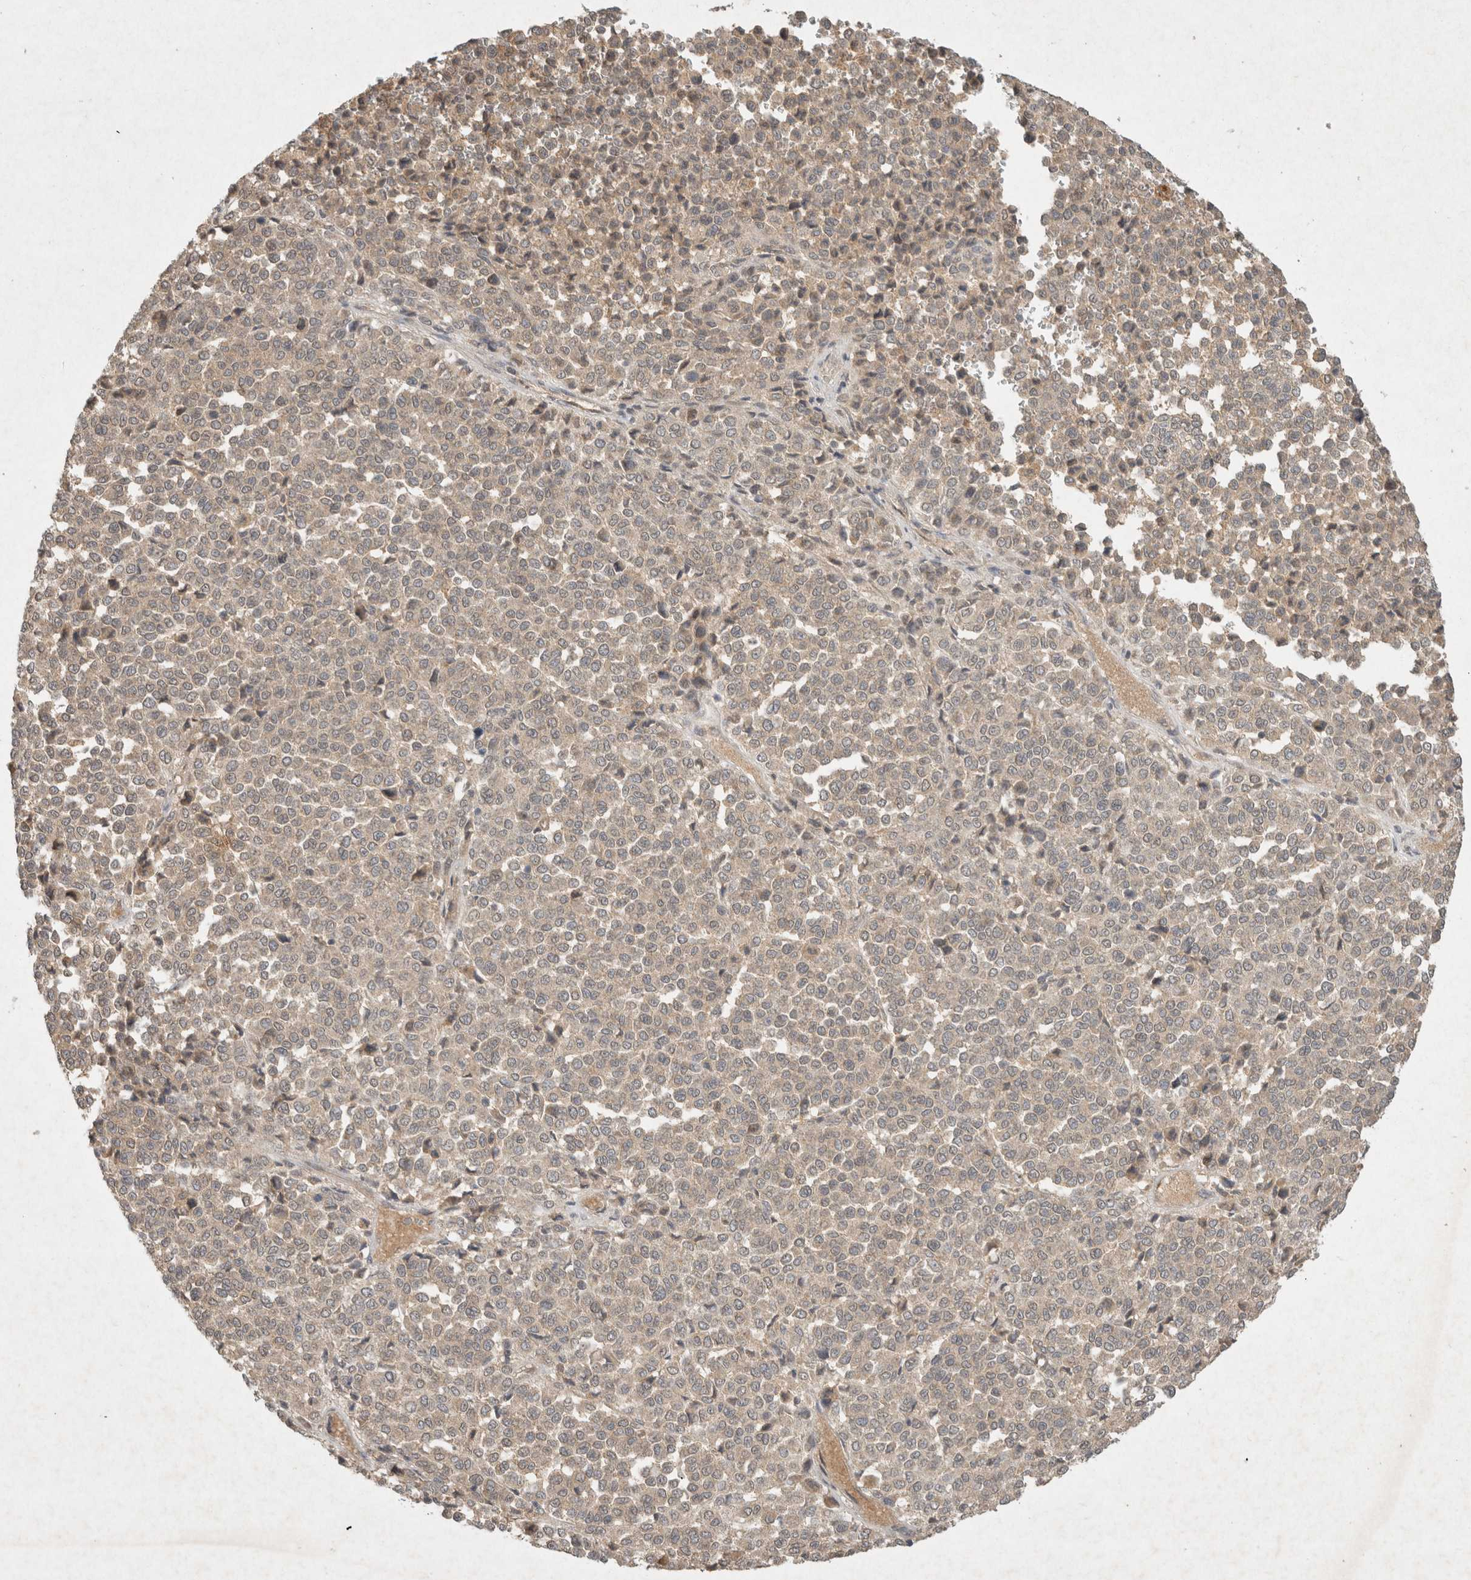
{"staining": {"intensity": "weak", "quantity": ">75%", "location": "cytoplasmic/membranous"}, "tissue": "melanoma", "cell_type": "Tumor cells", "image_type": "cancer", "snomed": [{"axis": "morphology", "description": "Malignant melanoma, Metastatic site"}, {"axis": "topography", "description": "Pancreas"}], "caption": "A micrograph of melanoma stained for a protein demonstrates weak cytoplasmic/membranous brown staining in tumor cells.", "gene": "LOXL2", "patient": {"sex": "female", "age": 30}}